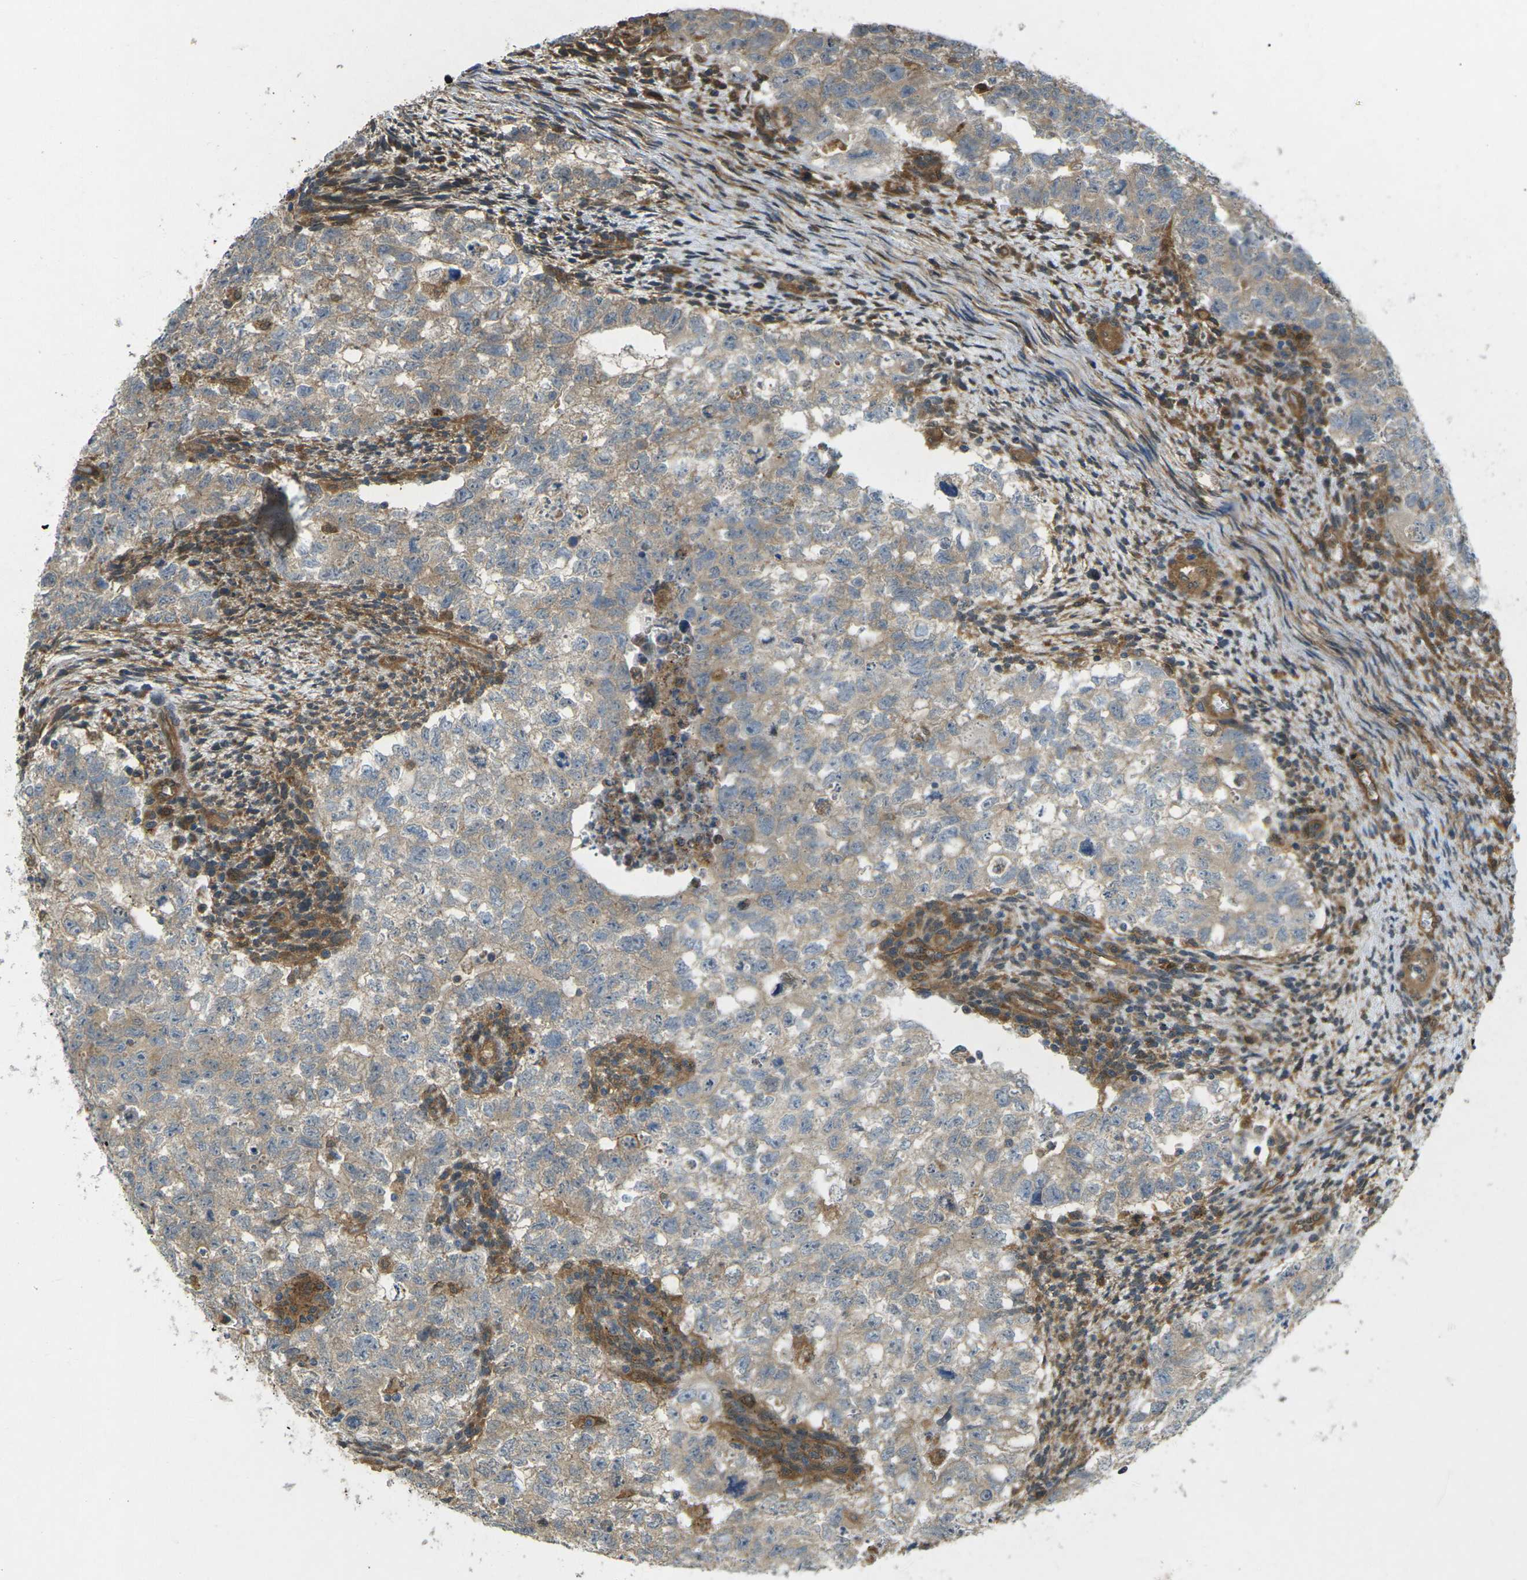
{"staining": {"intensity": "weak", "quantity": "25%-75%", "location": "cytoplasmic/membranous"}, "tissue": "testis cancer", "cell_type": "Tumor cells", "image_type": "cancer", "snomed": [{"axis": "morphology", "description": "Seminoma, NOS"}, {"axis": "morphology", "description": "Carcinoma, Embryonal, NOS"}, {"axis": "topography", "description": "Testis"}], "caption": "Testis cancer stained for a protein (brown) shows weak cytoplasmic/membranous positive positivity in about 25%-75% of tumor cells.", "gene": "CHMP3", "patient": {"sex": "male", "age": 38}}